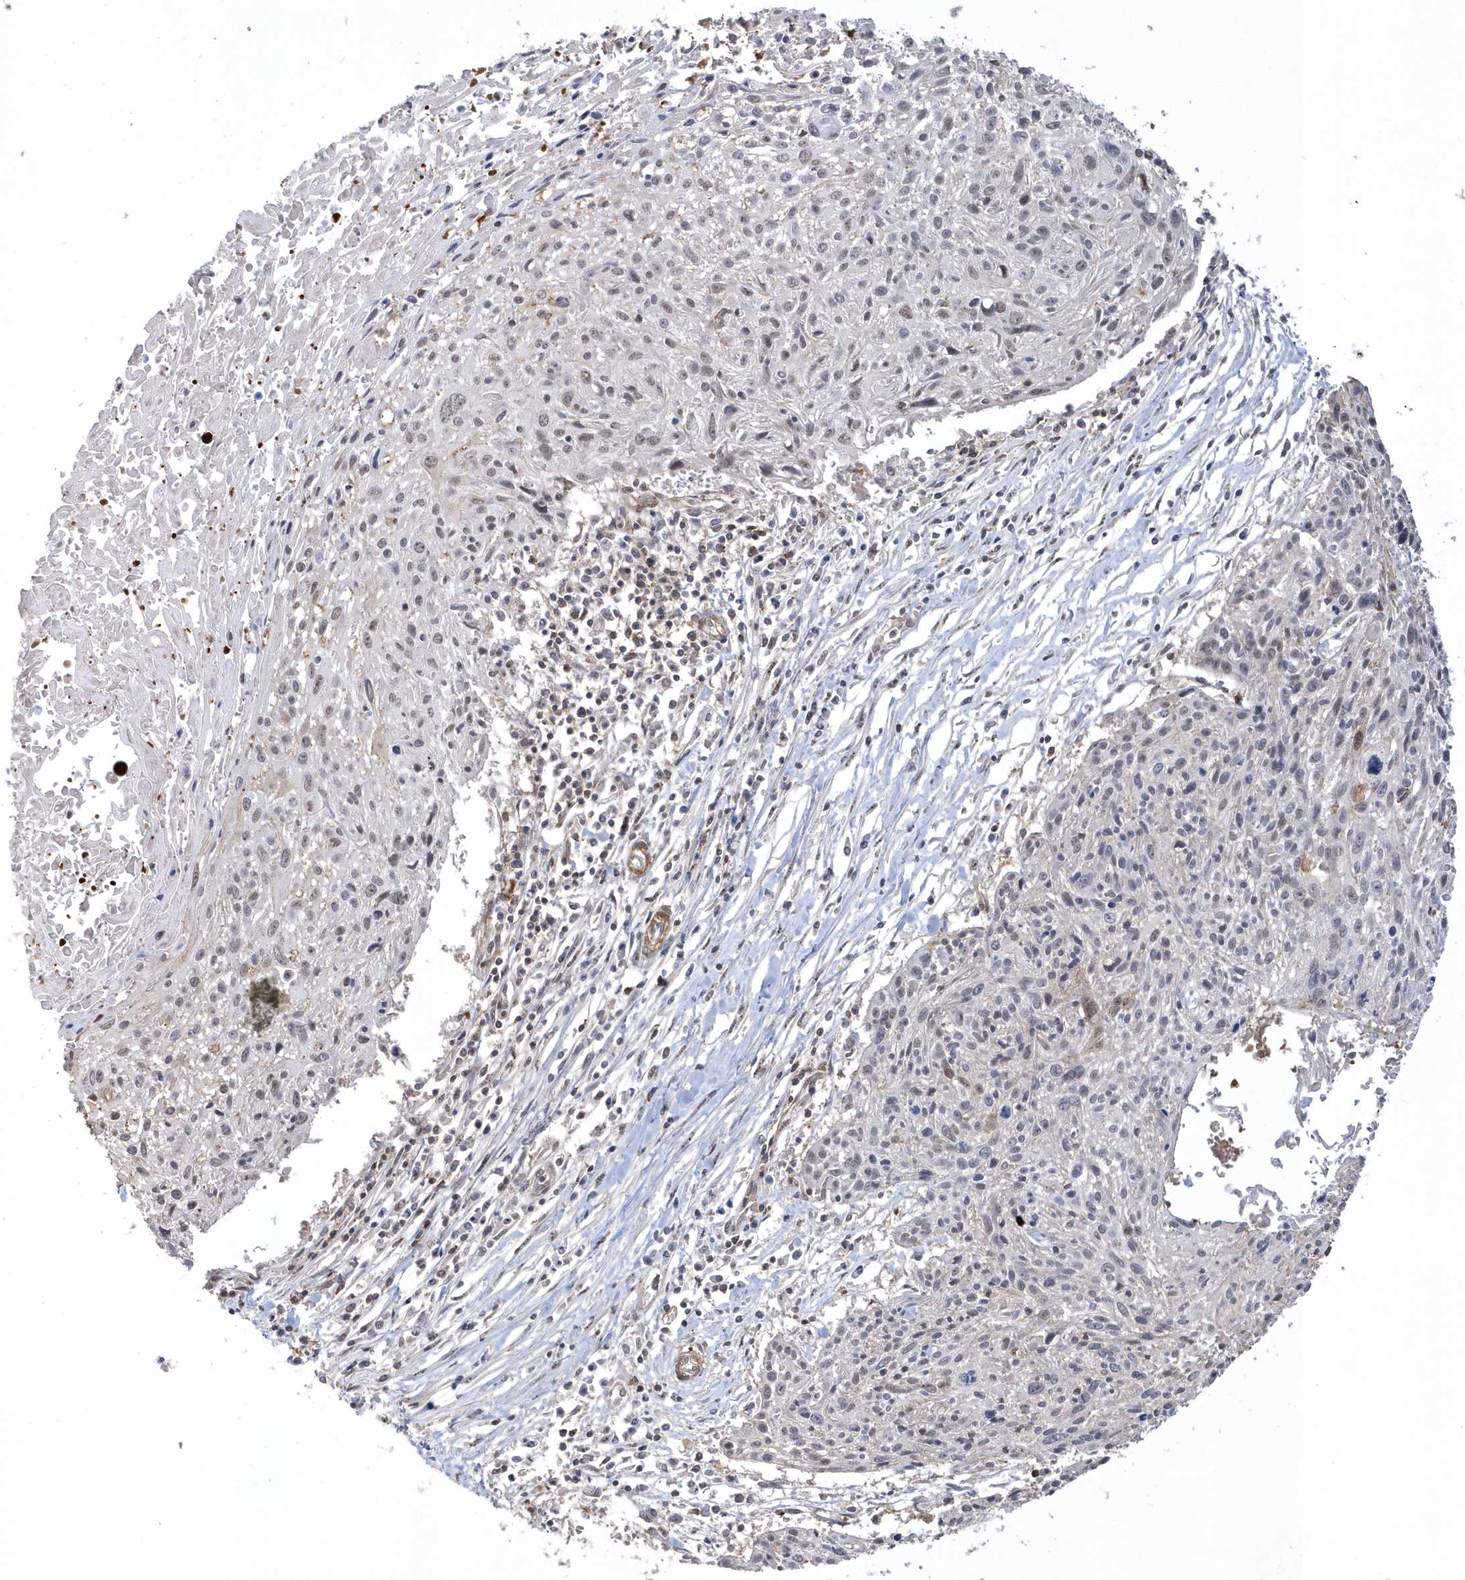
{"staining": {"intensity": "weak", "quantity": "<25%", "location": "cytoplasmic/membranous"}, "tissue": "cervical cancer", "cell_type": "Tumor cells", "image_type": "cancer", "snomed": [{"axis": "morphology", "description": "Squamous cell carcinoma, NOS"}, {"axis": "topography", "description": "Cervix"}], "caption": "Immunohistochemistry (IHC) histopathology image of neoplastic tissue: cervical cancer stained with DAB (3,3'-diaminobenzidine) displays no significant protein positivity in tumor cells.", "gene": "CRIP3", "patient": {"sex": "female", "age": 51}}